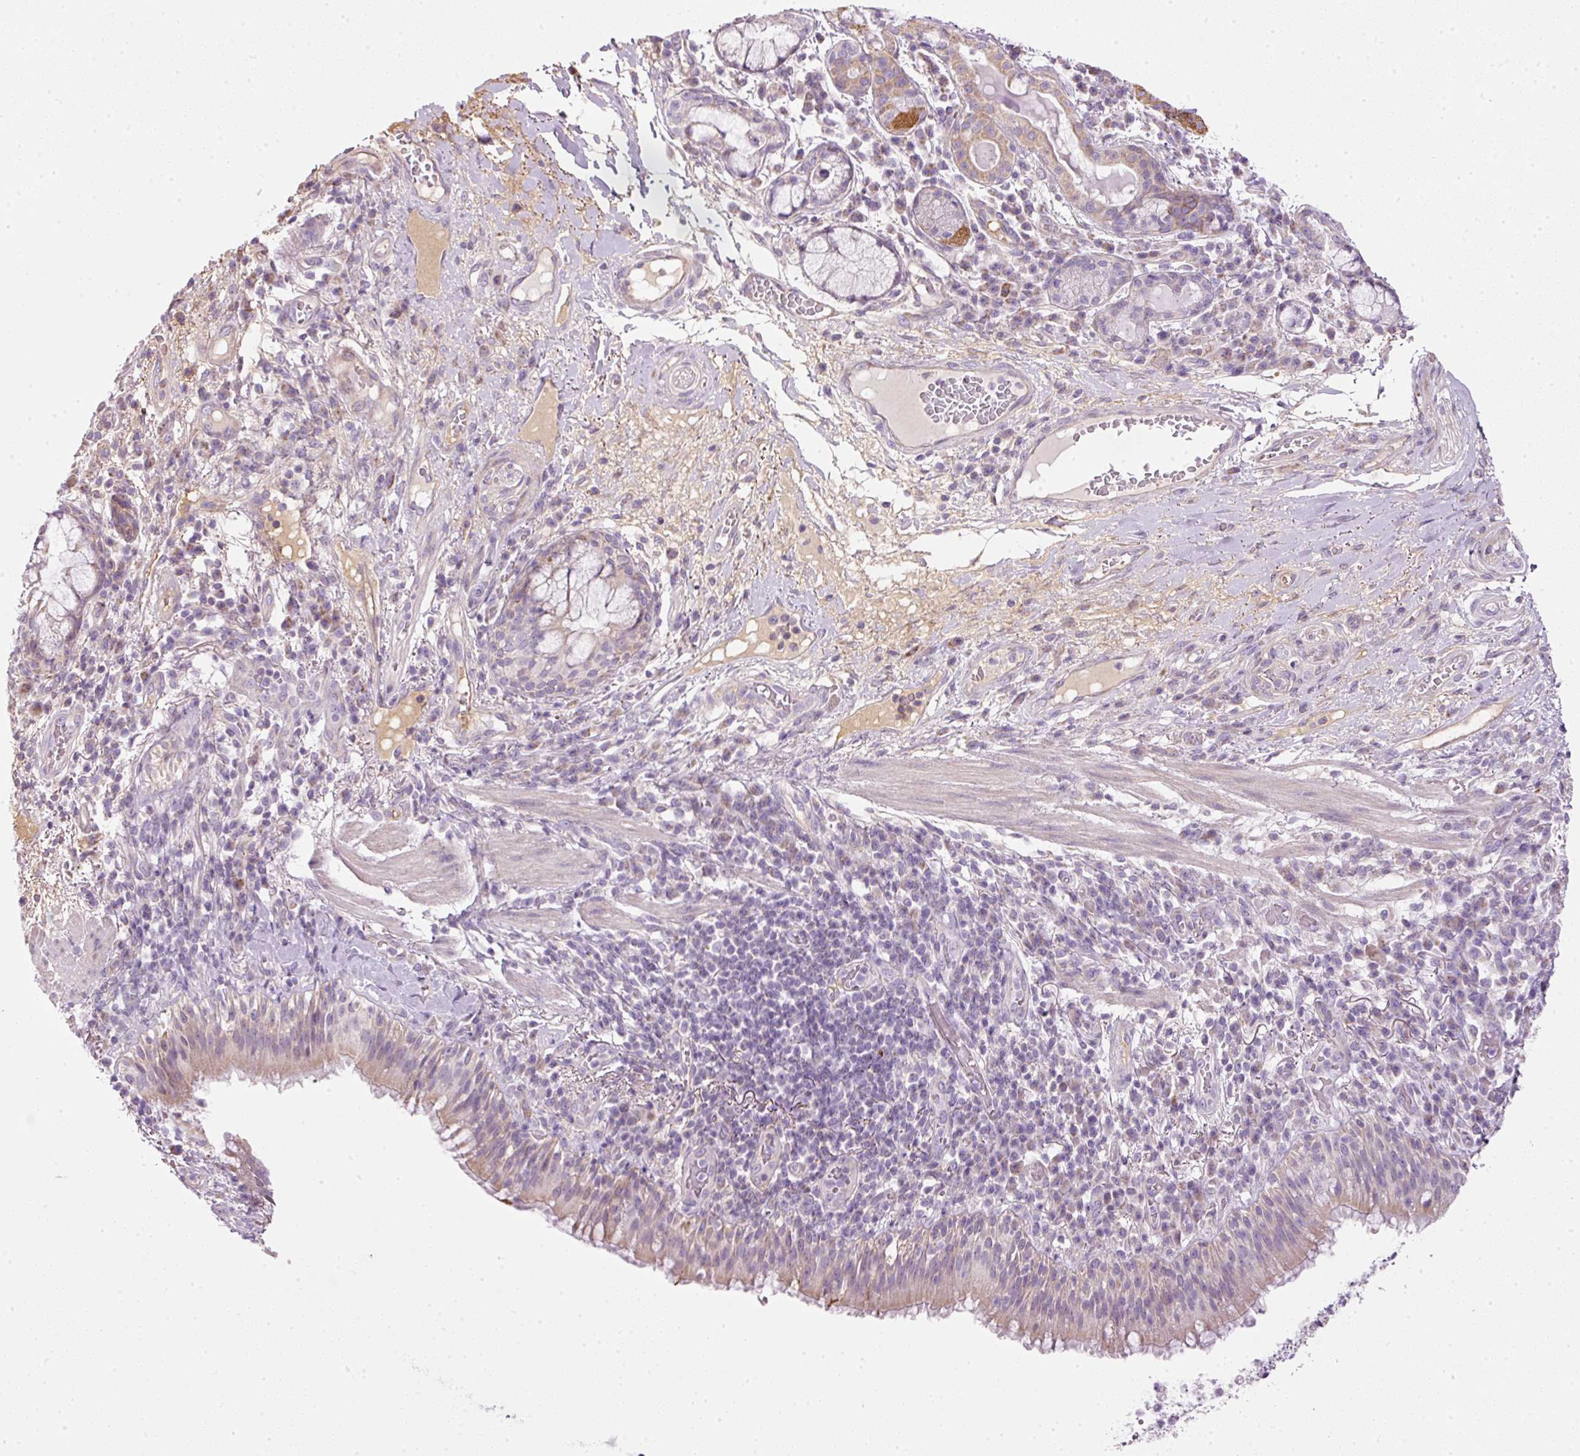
{"staining": {"intensity": "weak", "quantity": "25%-75%", "location": "cytoplasmic/membranous"}, "tissue": "bronchus", "cell_type": "Respiratory epithelial cells", "image_type": "normal", "snomed": [{"axis": "morphology", "description": "Normal tissue, NOS"}, {"axis": "topography", "description": "Cartilage tissue"}, {"axis": "topography", "description": "Bronchus"}], "caption": "Protein expression by IHC reveals weak cytoplasmic/membranous expression in about 25%-75% of respiratory epithelial cells in benign bronchus. (DAB IHC with brightfield microscopy, high magnification).", "gene": "KPNA5", "patient": {"sex": "male", "age": 56}}